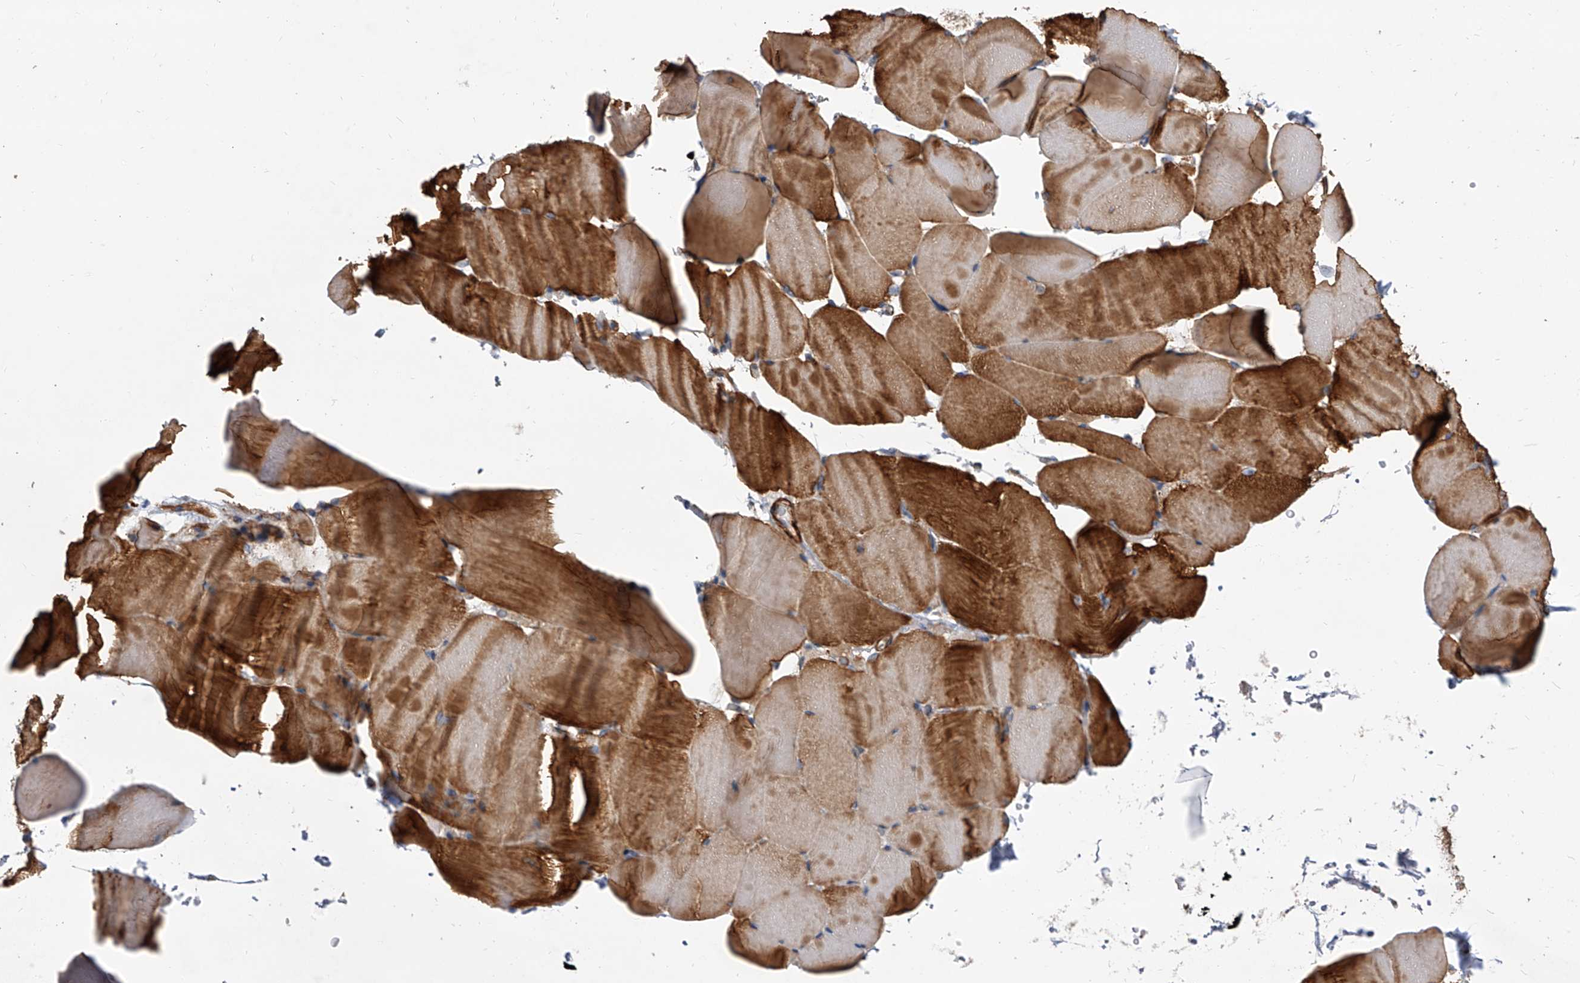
{"staining": {"intensity": "strong", "quantity": "25%-75%", "location": "cytoplasmic/membranous"}, "tissue": "skeletal muscle", "cell_type": "Myocytes", "image_type": "normal", "snomed": [{"axis": "morphology", "description": "Normal tissue, NOS"}, {"axis": "topography", "description": "Skeletal muscle"}, {"axis": "topography", "description": "Parathyroid gland"}], "caption": "Skeletal muscle was stained to show a protein in brown. There is high levels of strong cytoplasmic/membranous staining in about 25%-75% of myocytes.", "gene": "PISD", "patient": {"sex": "female", "age": 37}}